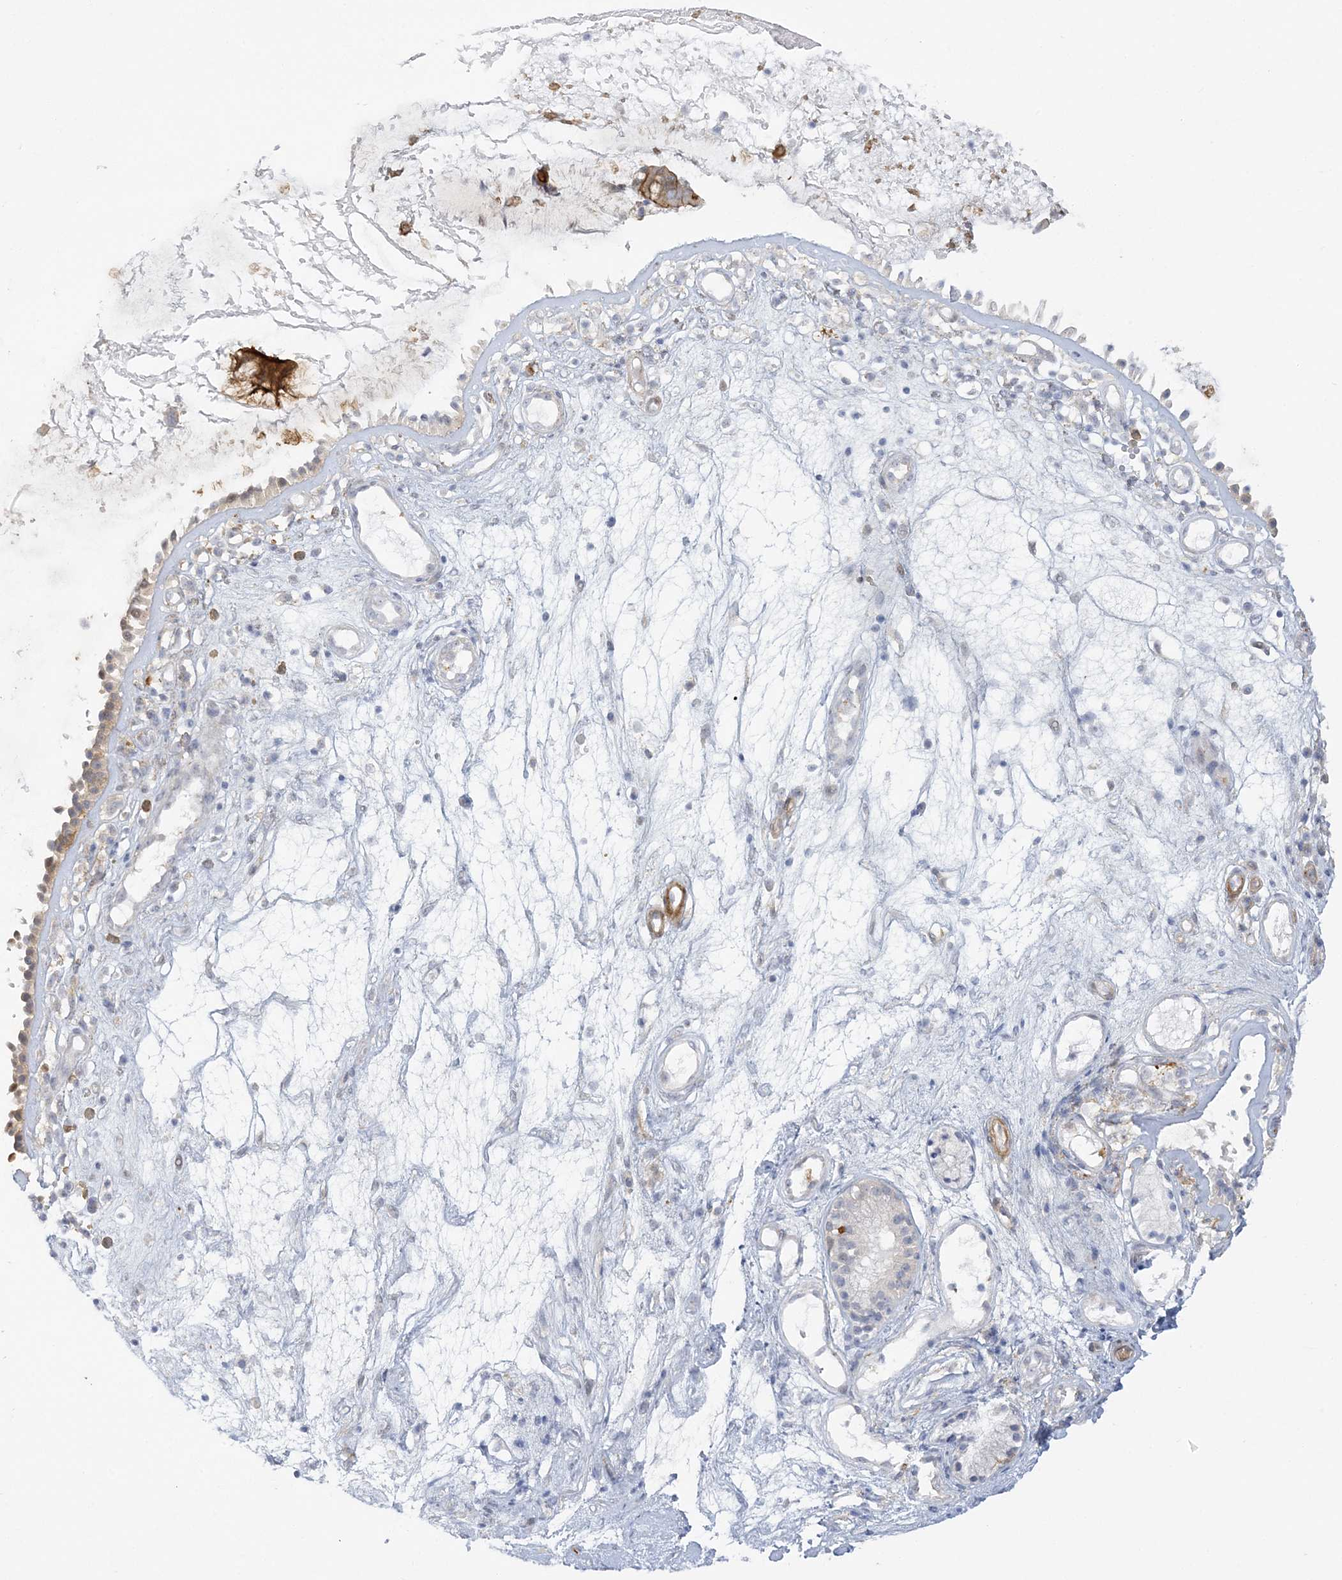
{"staining": {"intensity": "moderate", "quantity": "<25%", "location": "cytoplasmic/membranous"}, "tissue": "nasopharynx", "cell_type": "Respiratory epithelial cells", "image_type": "normal", "snomed": [{"axis": "morphology", "description": "Normal tissue, NOS"}, {"axis": "topography", "description": "Nasopharynx"}], "caption": "About <25% of respiratory epithelial cells in benign human nasopharynx display moderate cytoplasmic/membranous protein staining as visualized by brown immunohistochemical staining.", "gene": "ICMT", "patient": {"sex": "female", "age": 39}}